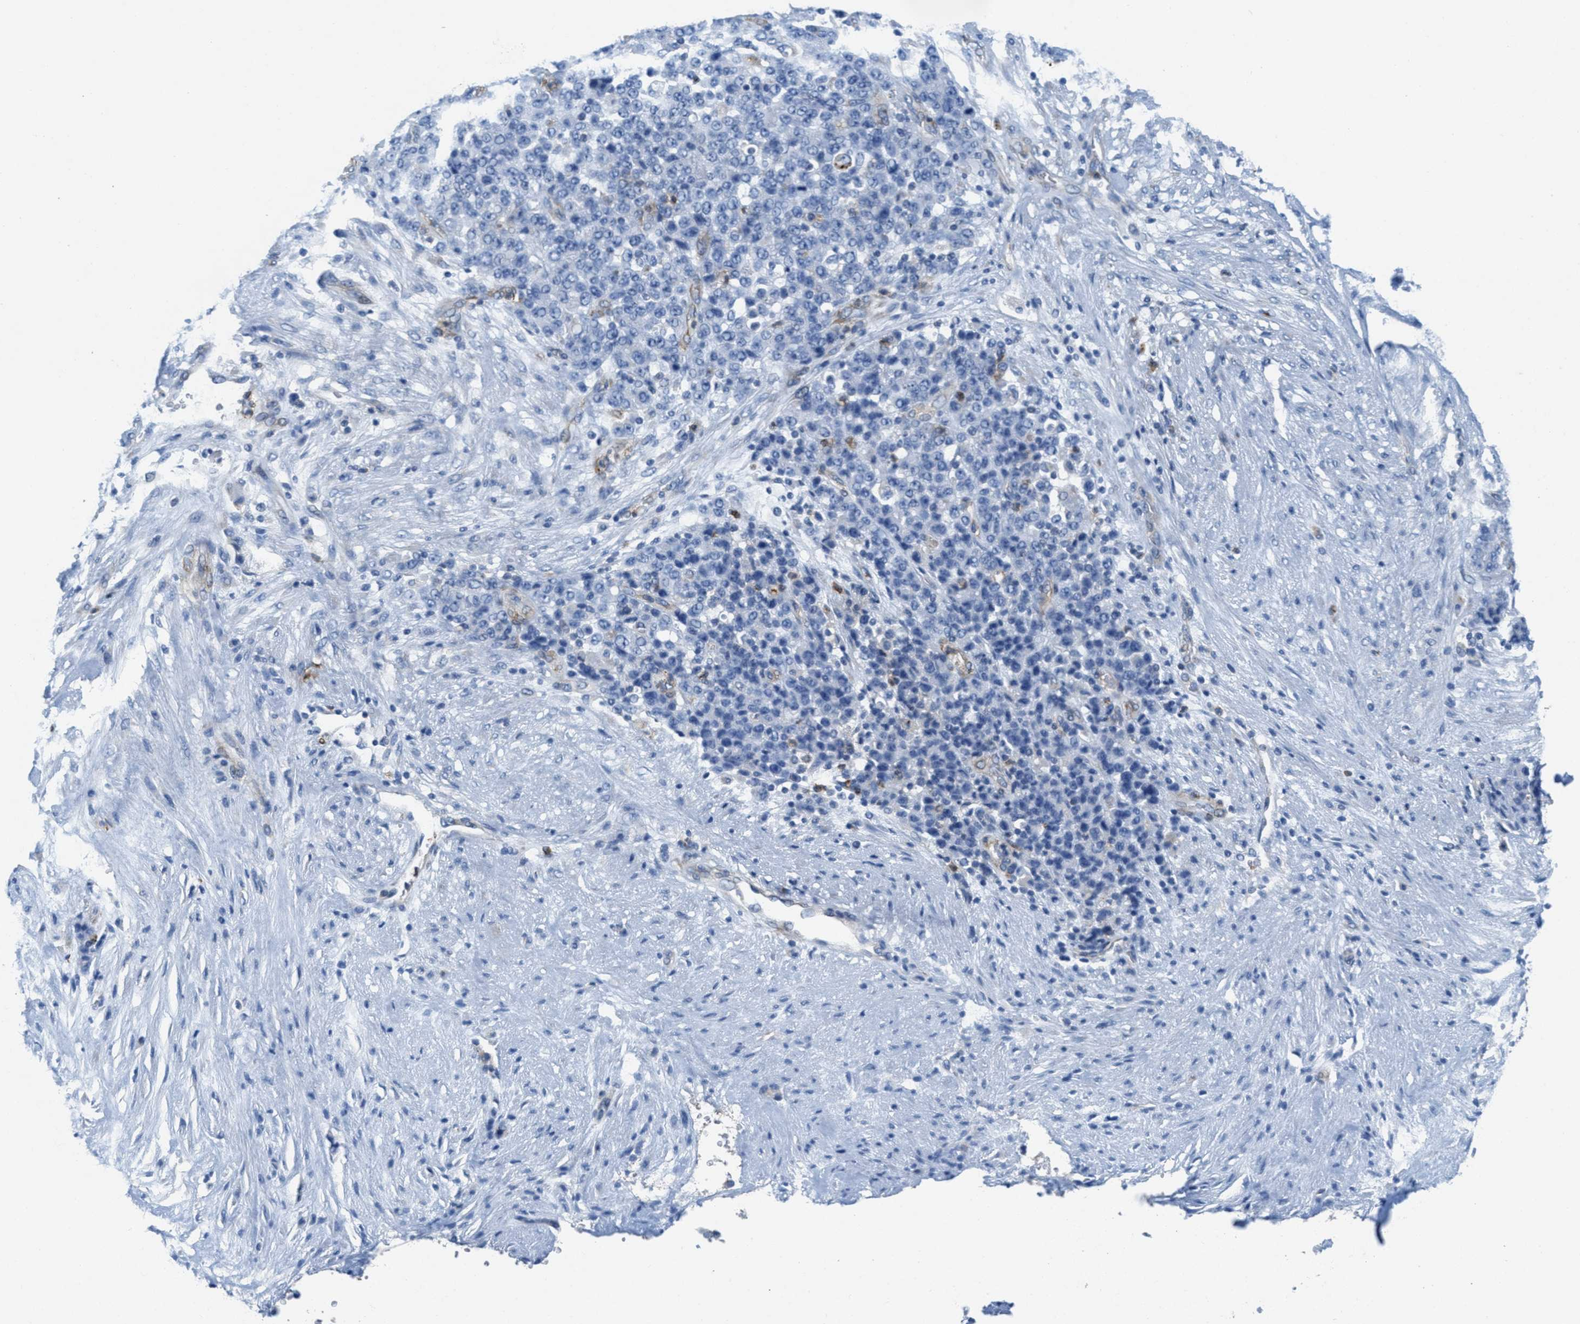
{"staining": {"intensity": "weak", "quantity": "<25%", "location": "cytoplasmic/membranous"}, "tissue": "stomach cancer", "cell_type": "Tumor cells", "image_type": "cancer", "snomed": [{"axis": "morphology", "description": "Adenocarcinoma, NOS"}, {"axis": "topography", "description": "Stomach"}], "caption": "An image of stomach cancer stained for a protein displays no brown staining in tumor cells.", "gene": "MAPRE2", "patient": {"sex": "female", "age": 73}}